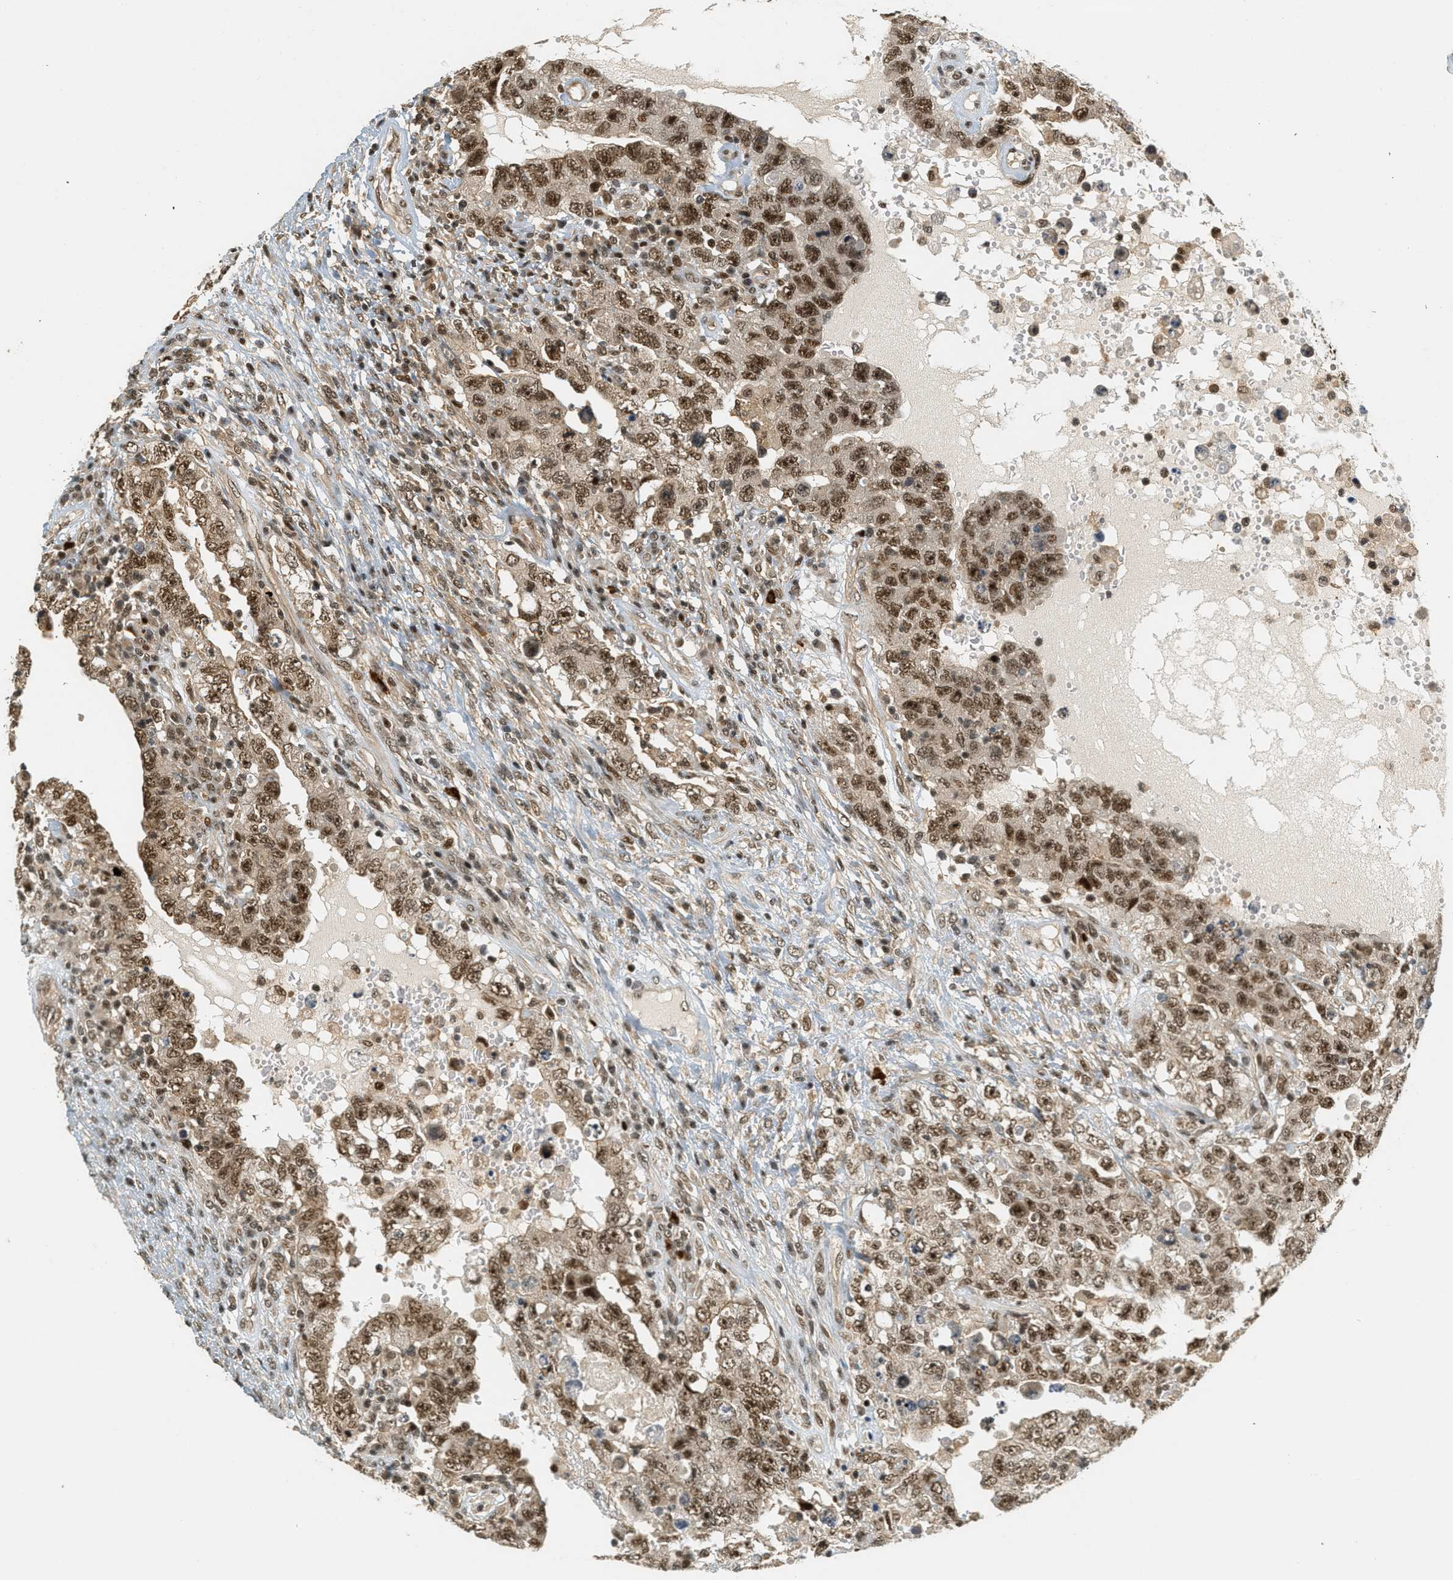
{"staining": {"intensity": "moderate", "quantity": ">75%", "location": "cytoplasmic/membranous,nuclear"}, "tissue": "testis cancer", "cell_type": "Tumor cells", "image_type": "cancer", "snomed": [{"axis": "morphology", "description": "Carcinoma, Embryonal, NOS"}, {"axis": "topography", "description": "Testis"}], "caption": "Immunohistochemical staining of human testis embryonal carcinoma displays medium levels of moderate cytoplasmic/membranous and nuclear staining in approximately >75% of tumor cells.", "gene": "FOXM1", "patient": {"sex": "male", "age": 26}}